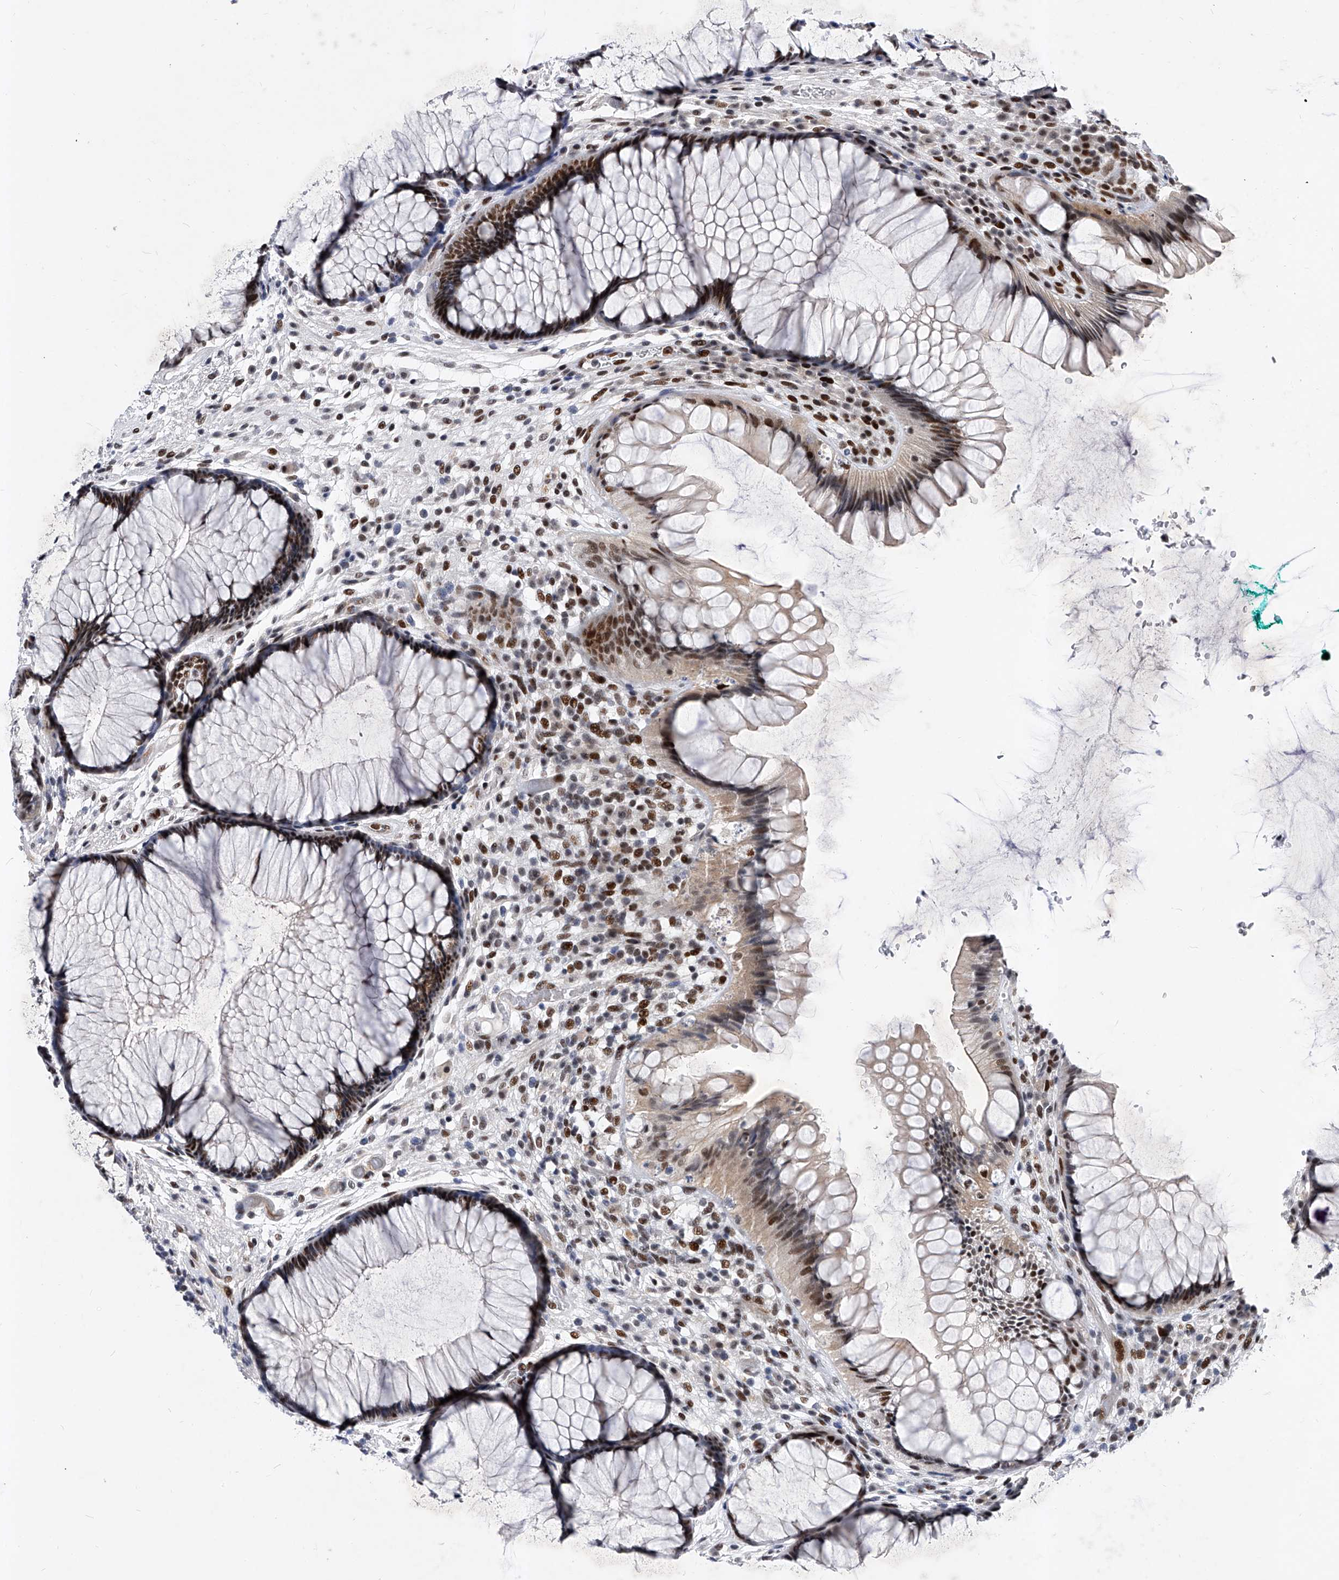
{"staining": {"intensity": "strong", "quantity": ">75%", "location": "nuclear"}, "tissue": "rectum", "cell_type": "Glandular cells", "image_type": "normal", "snomed": [{"axis": "morphology", "description": "Normal tissue, NOS"}, {"axis": "topography", "description": "Rectum"}], "caption": "Rectum stained with DAB (3,3'-diaminobenzidine) immunohistochemistry (IHC) displays high levels of strong nuclear staining in approximately >75% of glandular cells. Ihc stains the protein in brown and the nuclei are stained blue.", "gene": "TESK2", "patient": {"sex": "male", "age": 51}}